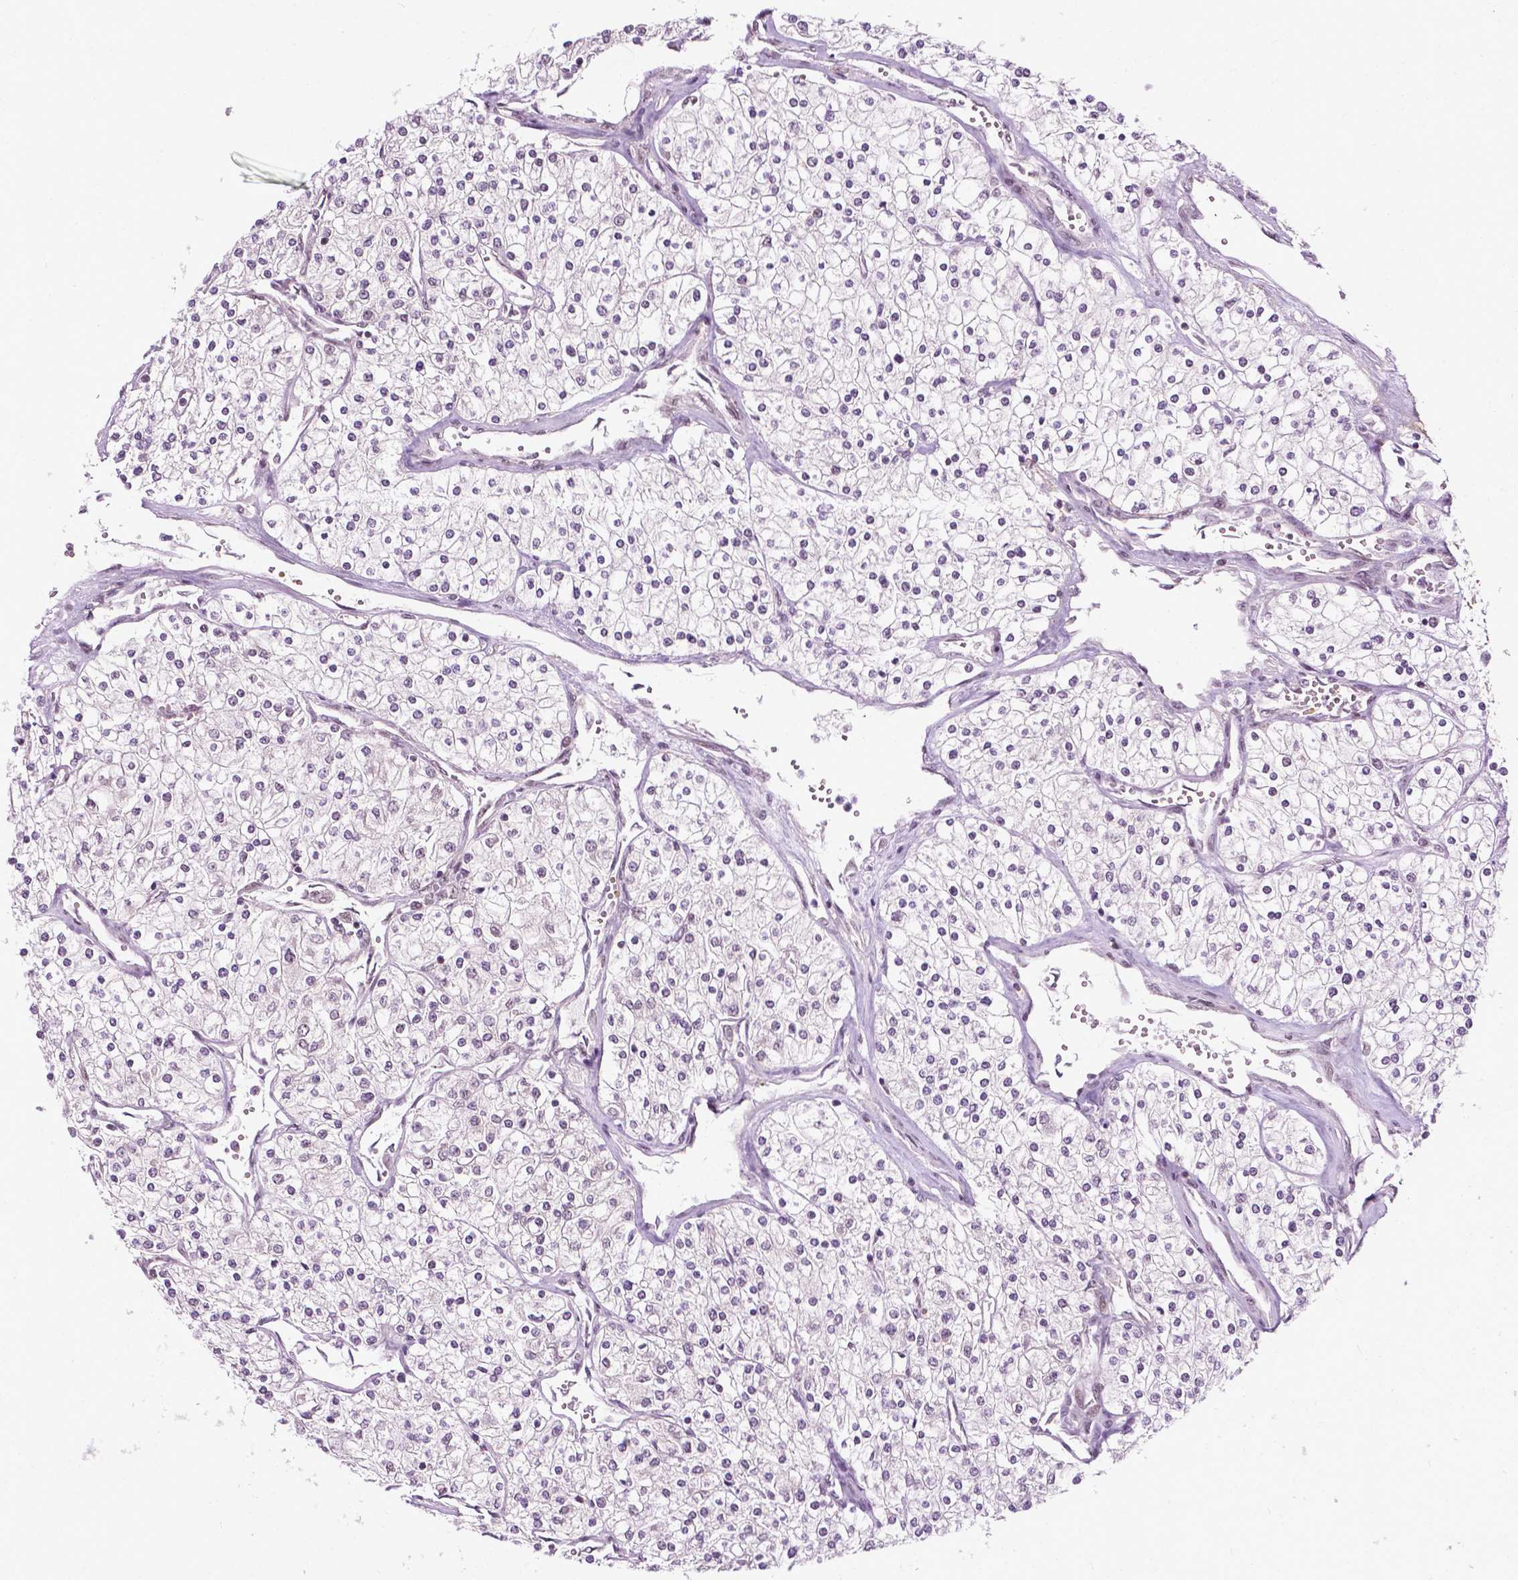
{"staining": {"intensity": "negative", "quantity": "none", "location": "none"}, "tissue": "renal cancer", "cell_type": "Tumor cells", "image_type": "cancer", "snomed": [{"axis": "morphology", "description": "Adenocarcinoma, NOS"}, {"axis": "topography", "description": "Kidney"}], "caption": "This is an immunohistochemistry image of human renal adenocarcinoma. There is no staining in tumor cells.", "gene": "UBQLN4", "patient": {"sex": "male", "age": 80}}